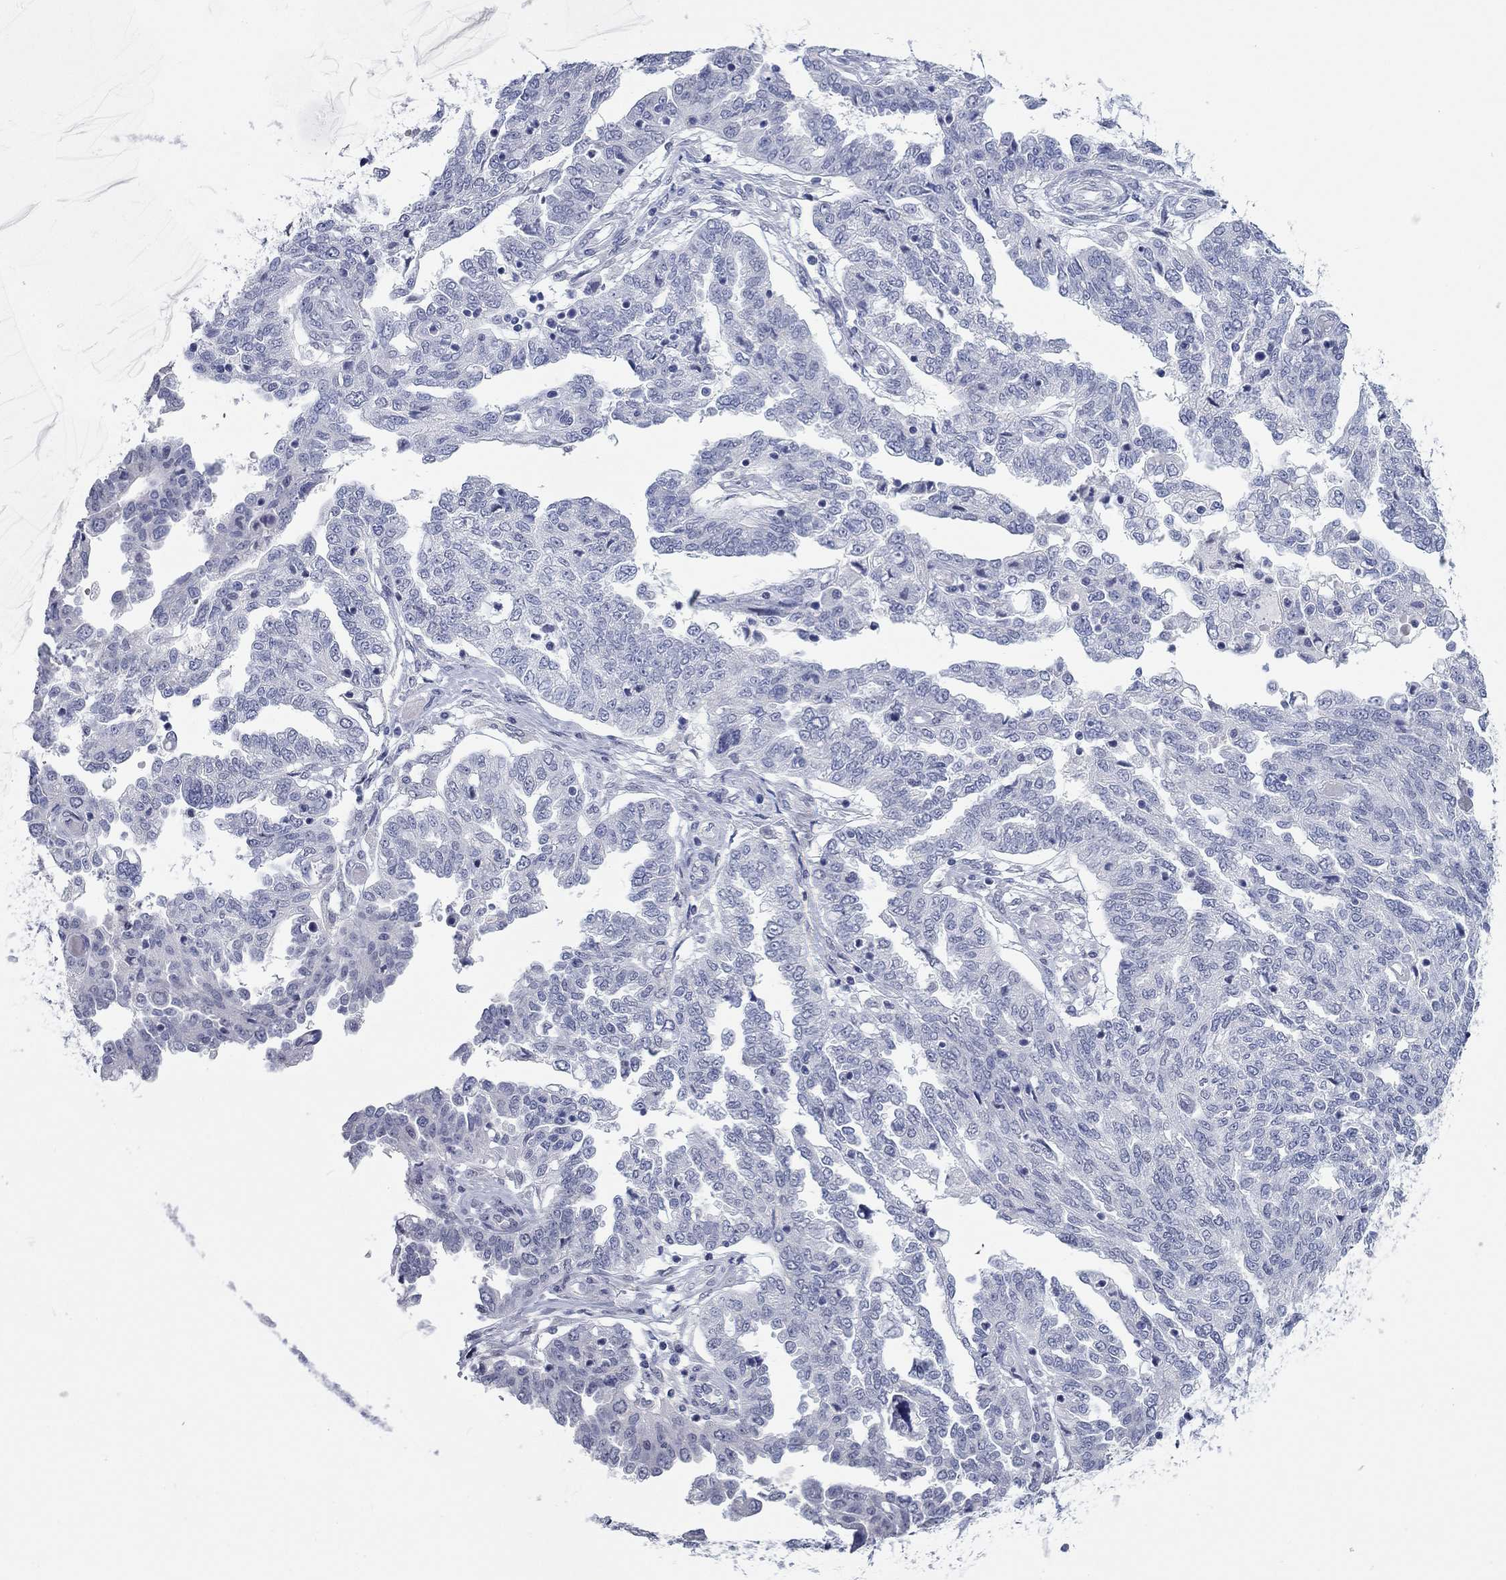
{"staining": {"intensity": "negative", "quantity": "none", "location": "none"}, "tissue": "ovarian cancer", "cell_type": "Tumor cells", "image_type": "cancer", "snomed": [{"axis": "morphology", "description": "Cystadenocarcinoma, serous, NOS"}, {"axis": "topography", "description": "Ovary"}], "caption": "A photomicrograph of human serous cystadenocarcinoma (ovarian) is negative for staining in tumor cells.", "gene": "WASF3", "patient": {"sex": "female", "age": 67}}